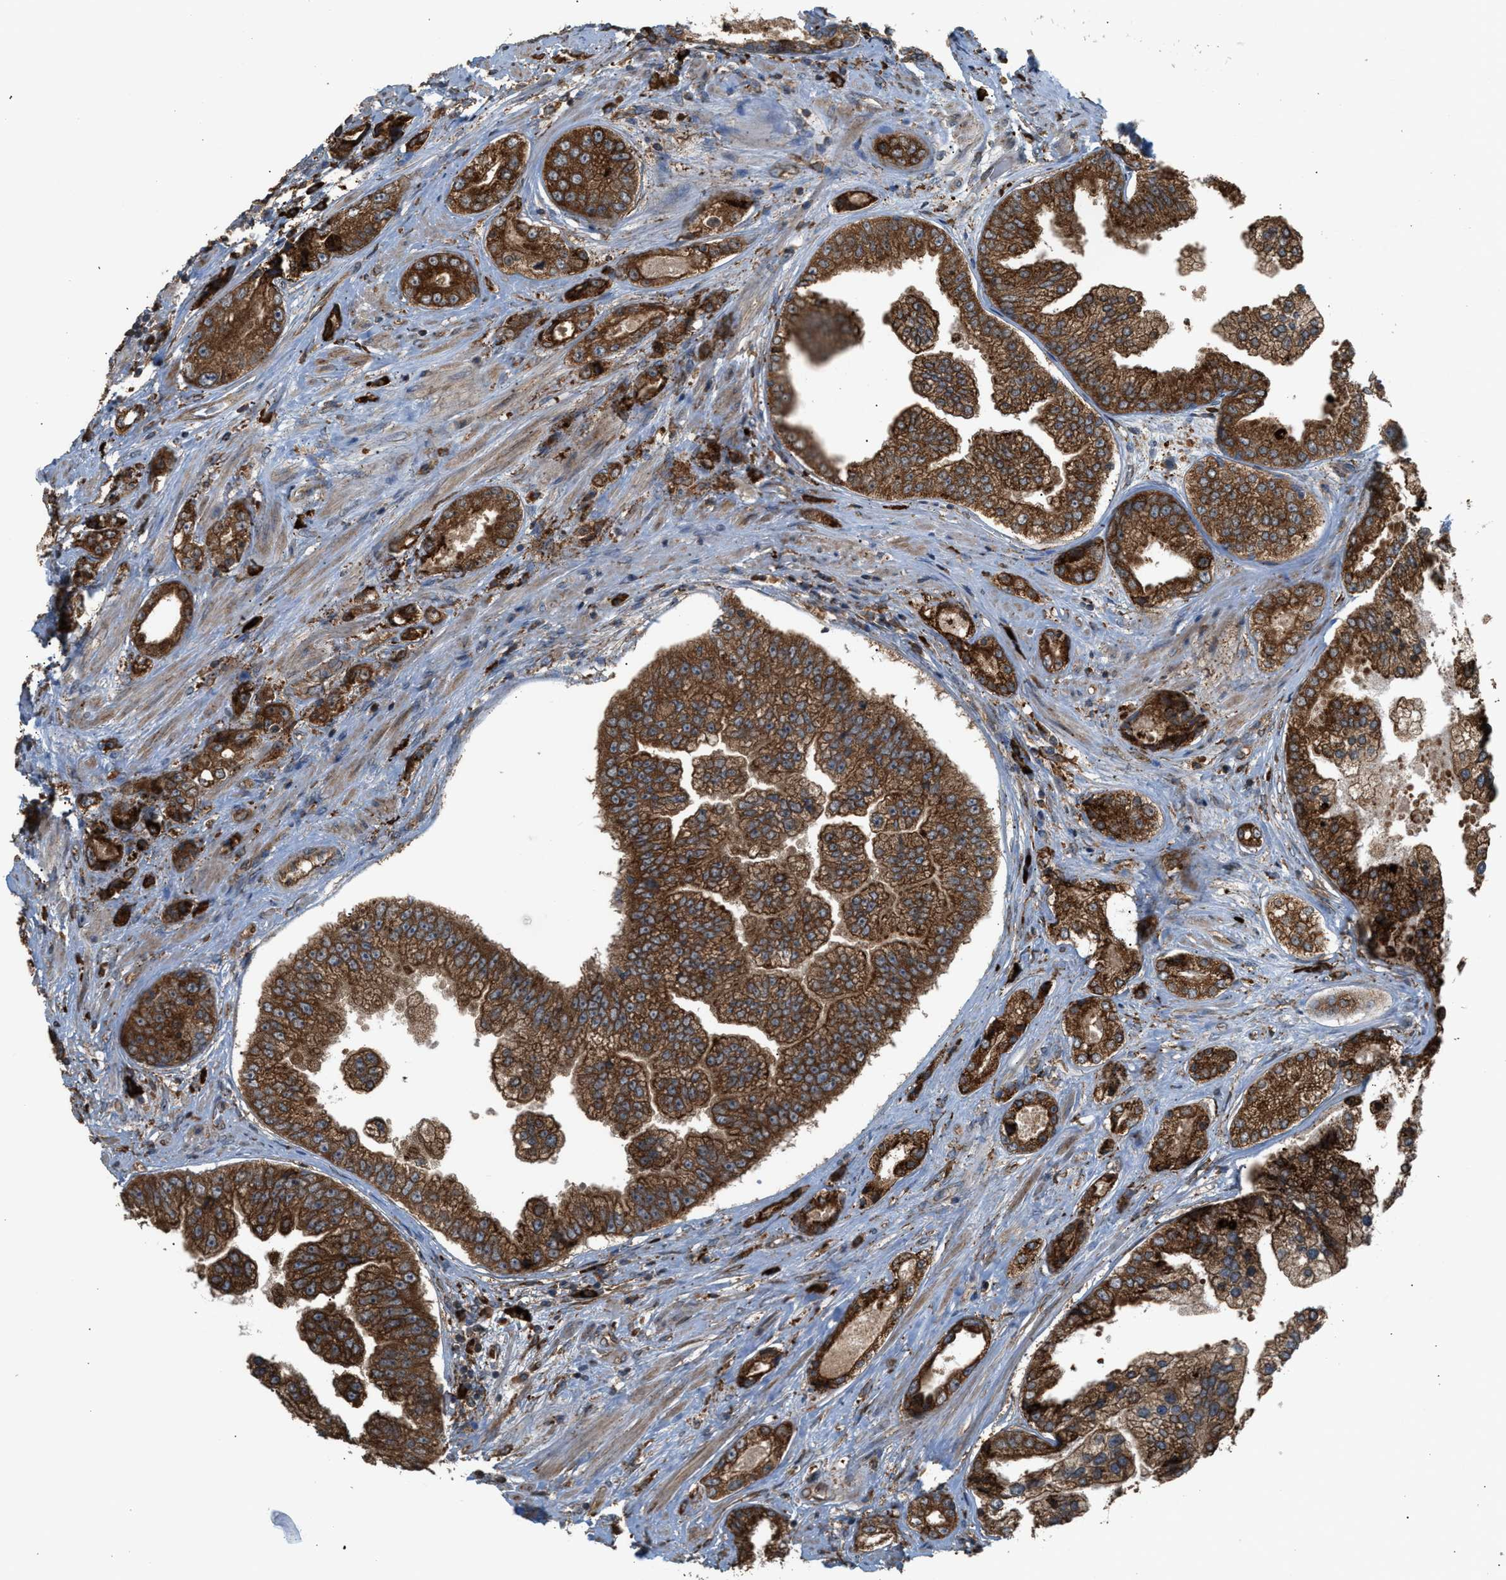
{"staining": {"intensity": "strong", "quantity": ">75%", "location": "cytoplasmic/membranous"}, "tissue": "prostate cancer", "cell_type": "Tumor cells", "image_type": "cancer", "snomed": [{"axis": "morphology", "description": "Adenocarcinoma, High grade"}, {"axis": "topography", "description": "Prostate"}], "caption": "Immunohistochemical staining of prostate adenocarcinoma (high-grade) demonstrates strong cytoplasmic/membranous protein positivity in approximately >75% of tumor cells.", "gene": "BAIAP2L1", "patient": {"sex": "male", "age": 61}}